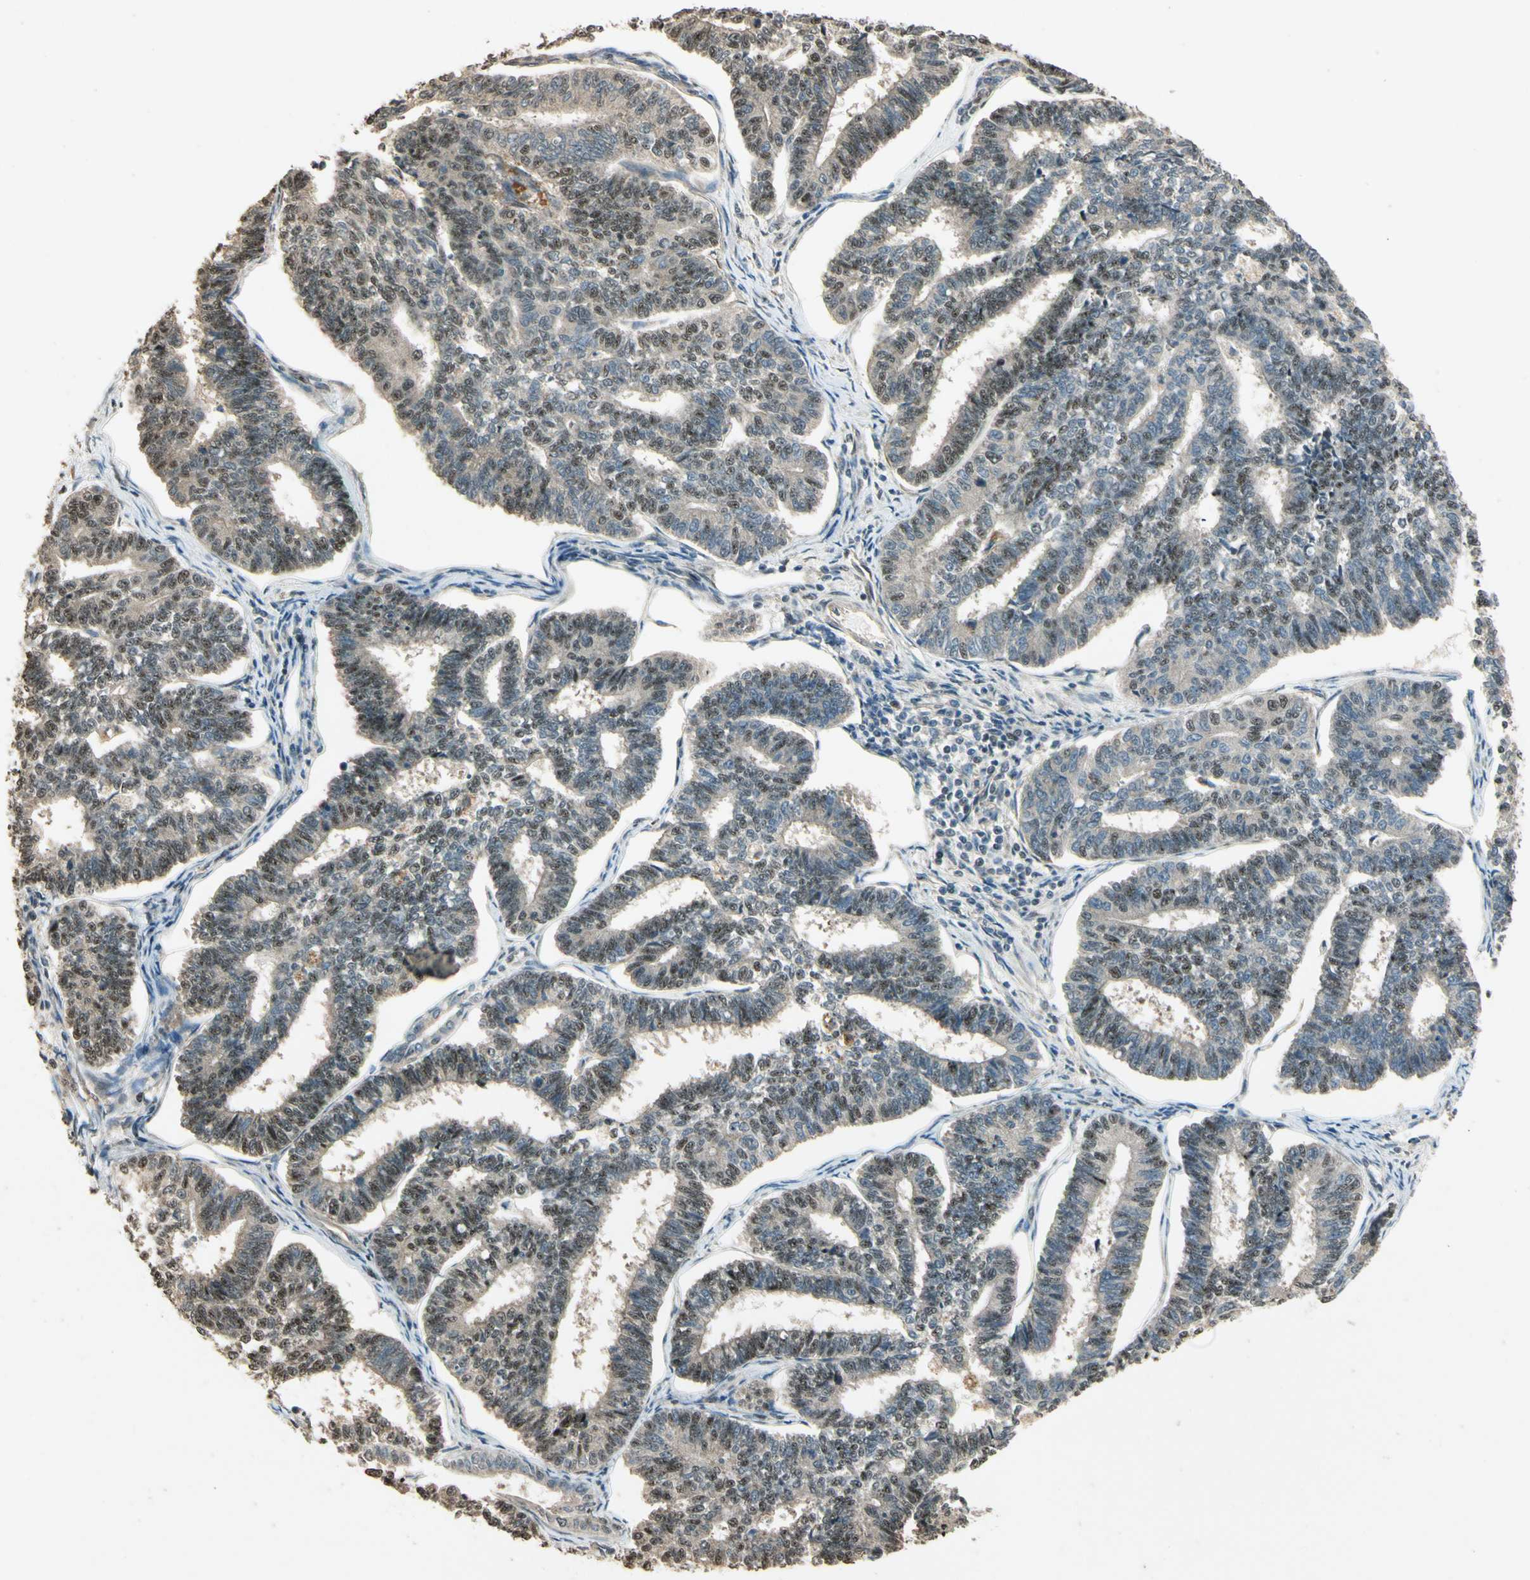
{"staining": {"intensity": "weak", "quantity": "25%-75%", "location": "cytoplasmic/membranous,nuclear"}, "tissue": "endometrial cancer", "cell_type": "Tumor cells", "image_type": "cancer", "snomed": [{"axis": "morphology", "description": "Adenocarcinoma, NOS"}, {"axis": "topography", "description": "Endometrium"}], "caption": "About 25%-75% of tumor cells in human endometrial cancer demonstrate weak cytoplasmic/membranous and nuclear protein positivity as visualized by brown immunohistochemical staining.", "gene": "MCPH1", "patient": {"sex": "female", "age": 70}}